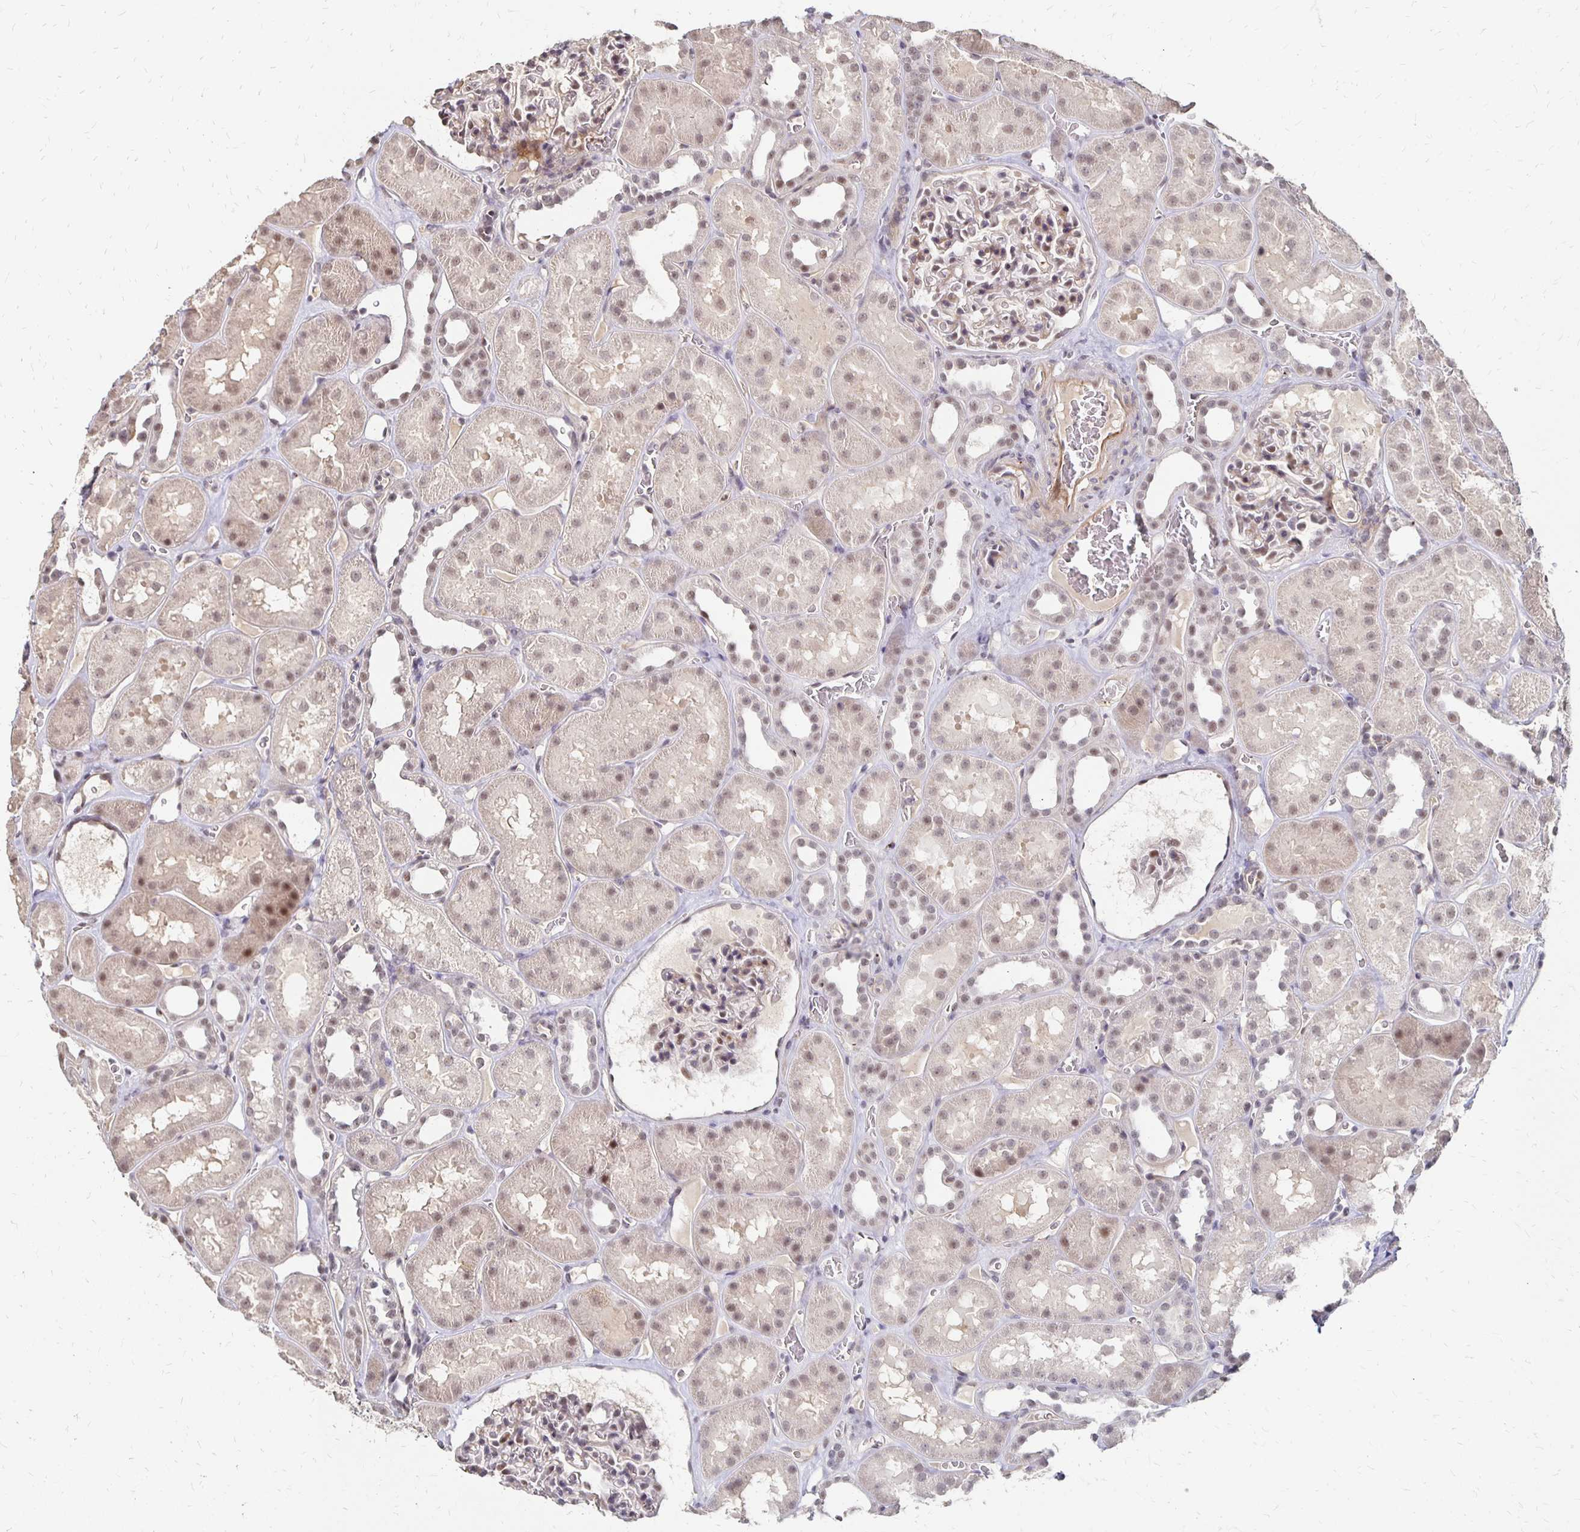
{"staining": {"intensity": "moderate", "quantity": "<25%", "location": "cytoplasmic/membranous,nuclear"}, "tissue": "kidney", "cell_type": "Cells in glomeruli", "image_type": "normal", "snomed": [{"axis": "morphology", "description": "Normal tissue, NOS"}, {"axis": "topography", "description": "Kidney"}], "caption": "Protein analysis of benign kidney demonstrates moderate cytoplasmic/membranous,nuclear positivity in about <25% of cells in glomeruli.", "gene": "CLASRP", "patient": {"sex": "female", "age": 41}}